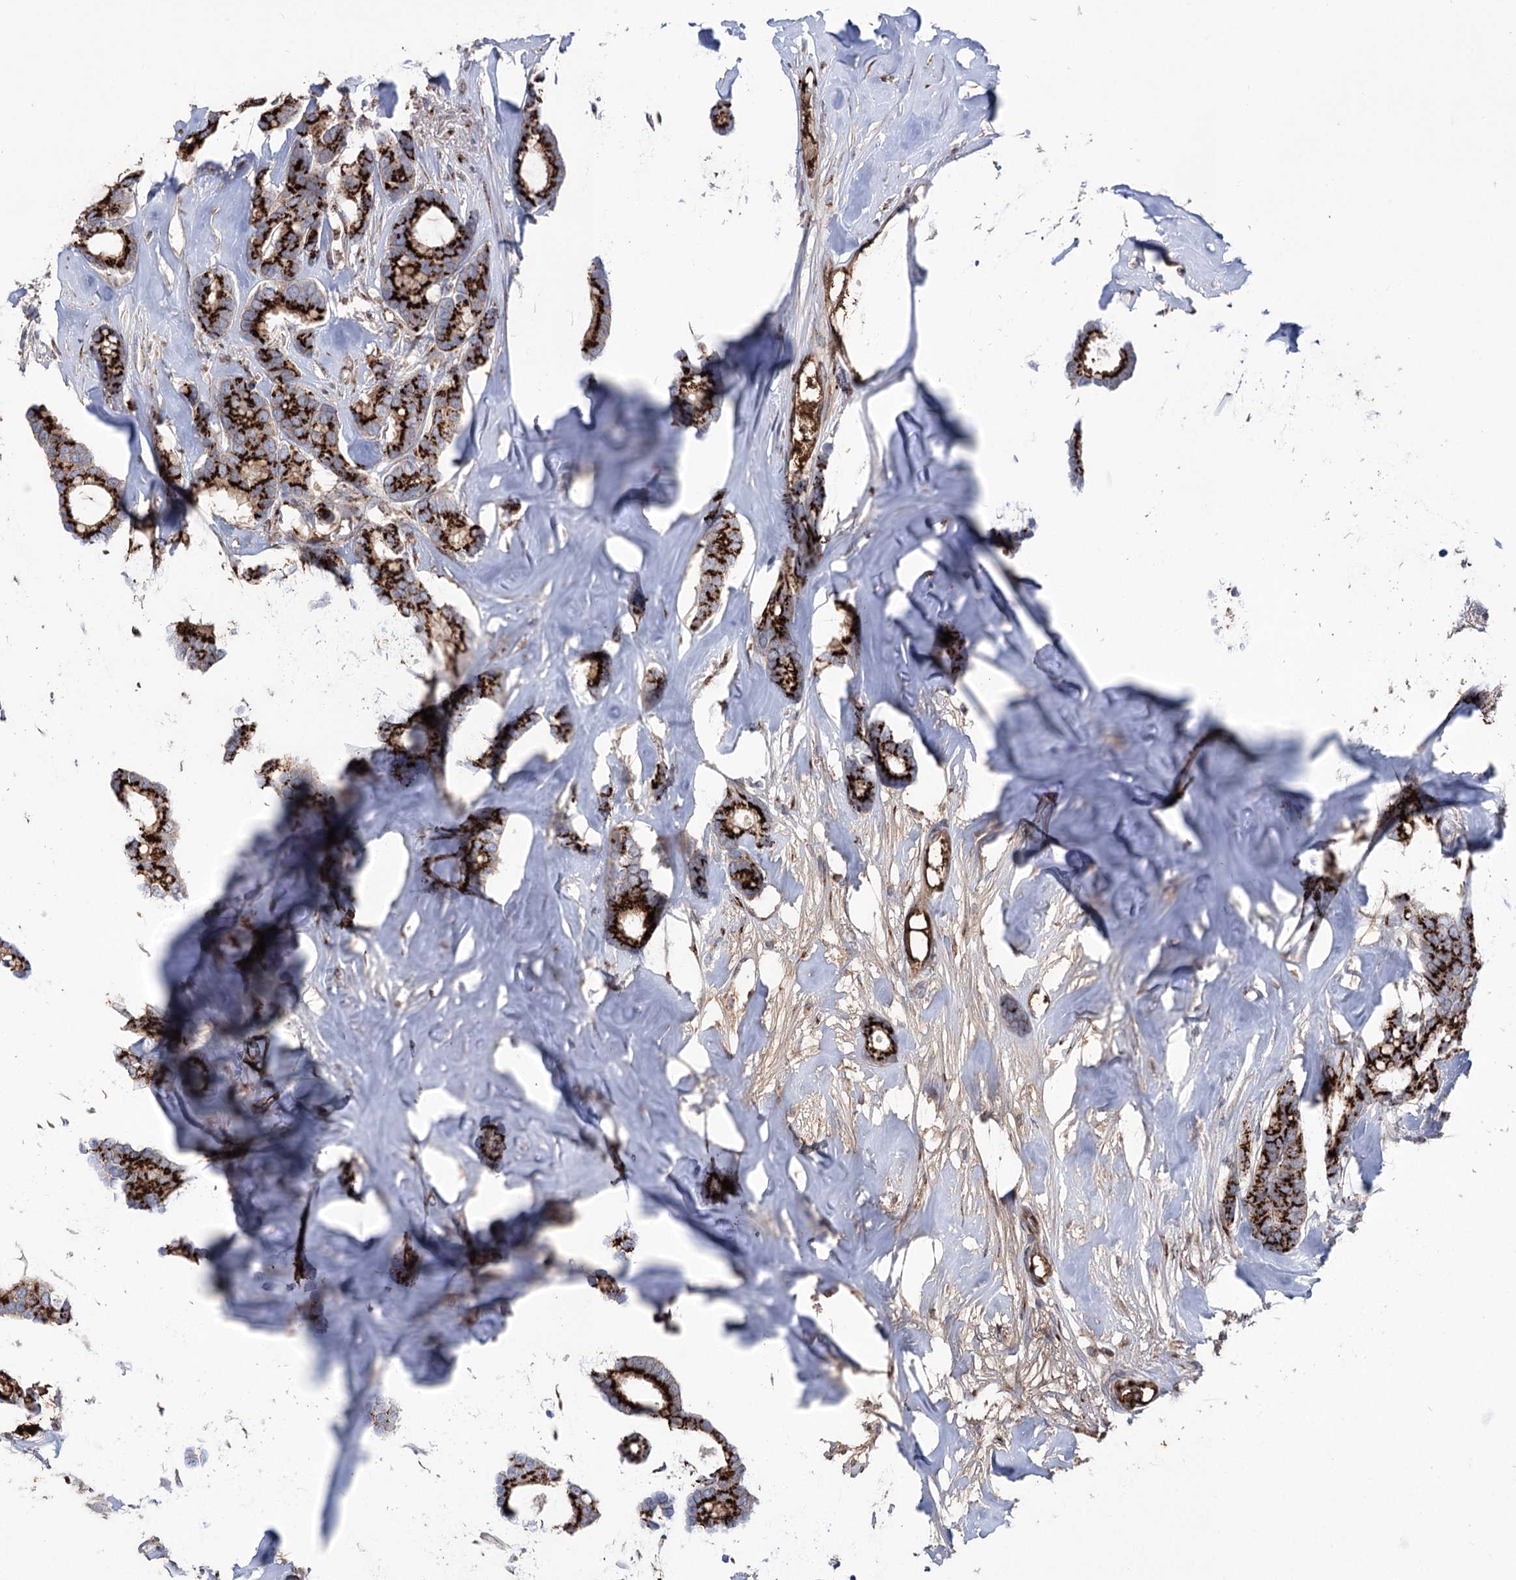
{"staining": {"intensity": "strong", "quantity": ">75%", "location": "cytoplasmic/membranous"}, "tissue": "breast cancer", "cell_type": "Tumor cells", "image_type": "cancer", "snomed": [{"axis": "morphology", "description": "Duct carcinoma"}, {"axis": "topography", "description": "Breast"}], "caption": "An image of breast infiltrating ductal carcinoma stained for a protein shows strong cytoplasmic/membranous brown staining in tumor cells.", "gene": "ARHGAP20", "patient": {"sex": "female", "age": 87}}